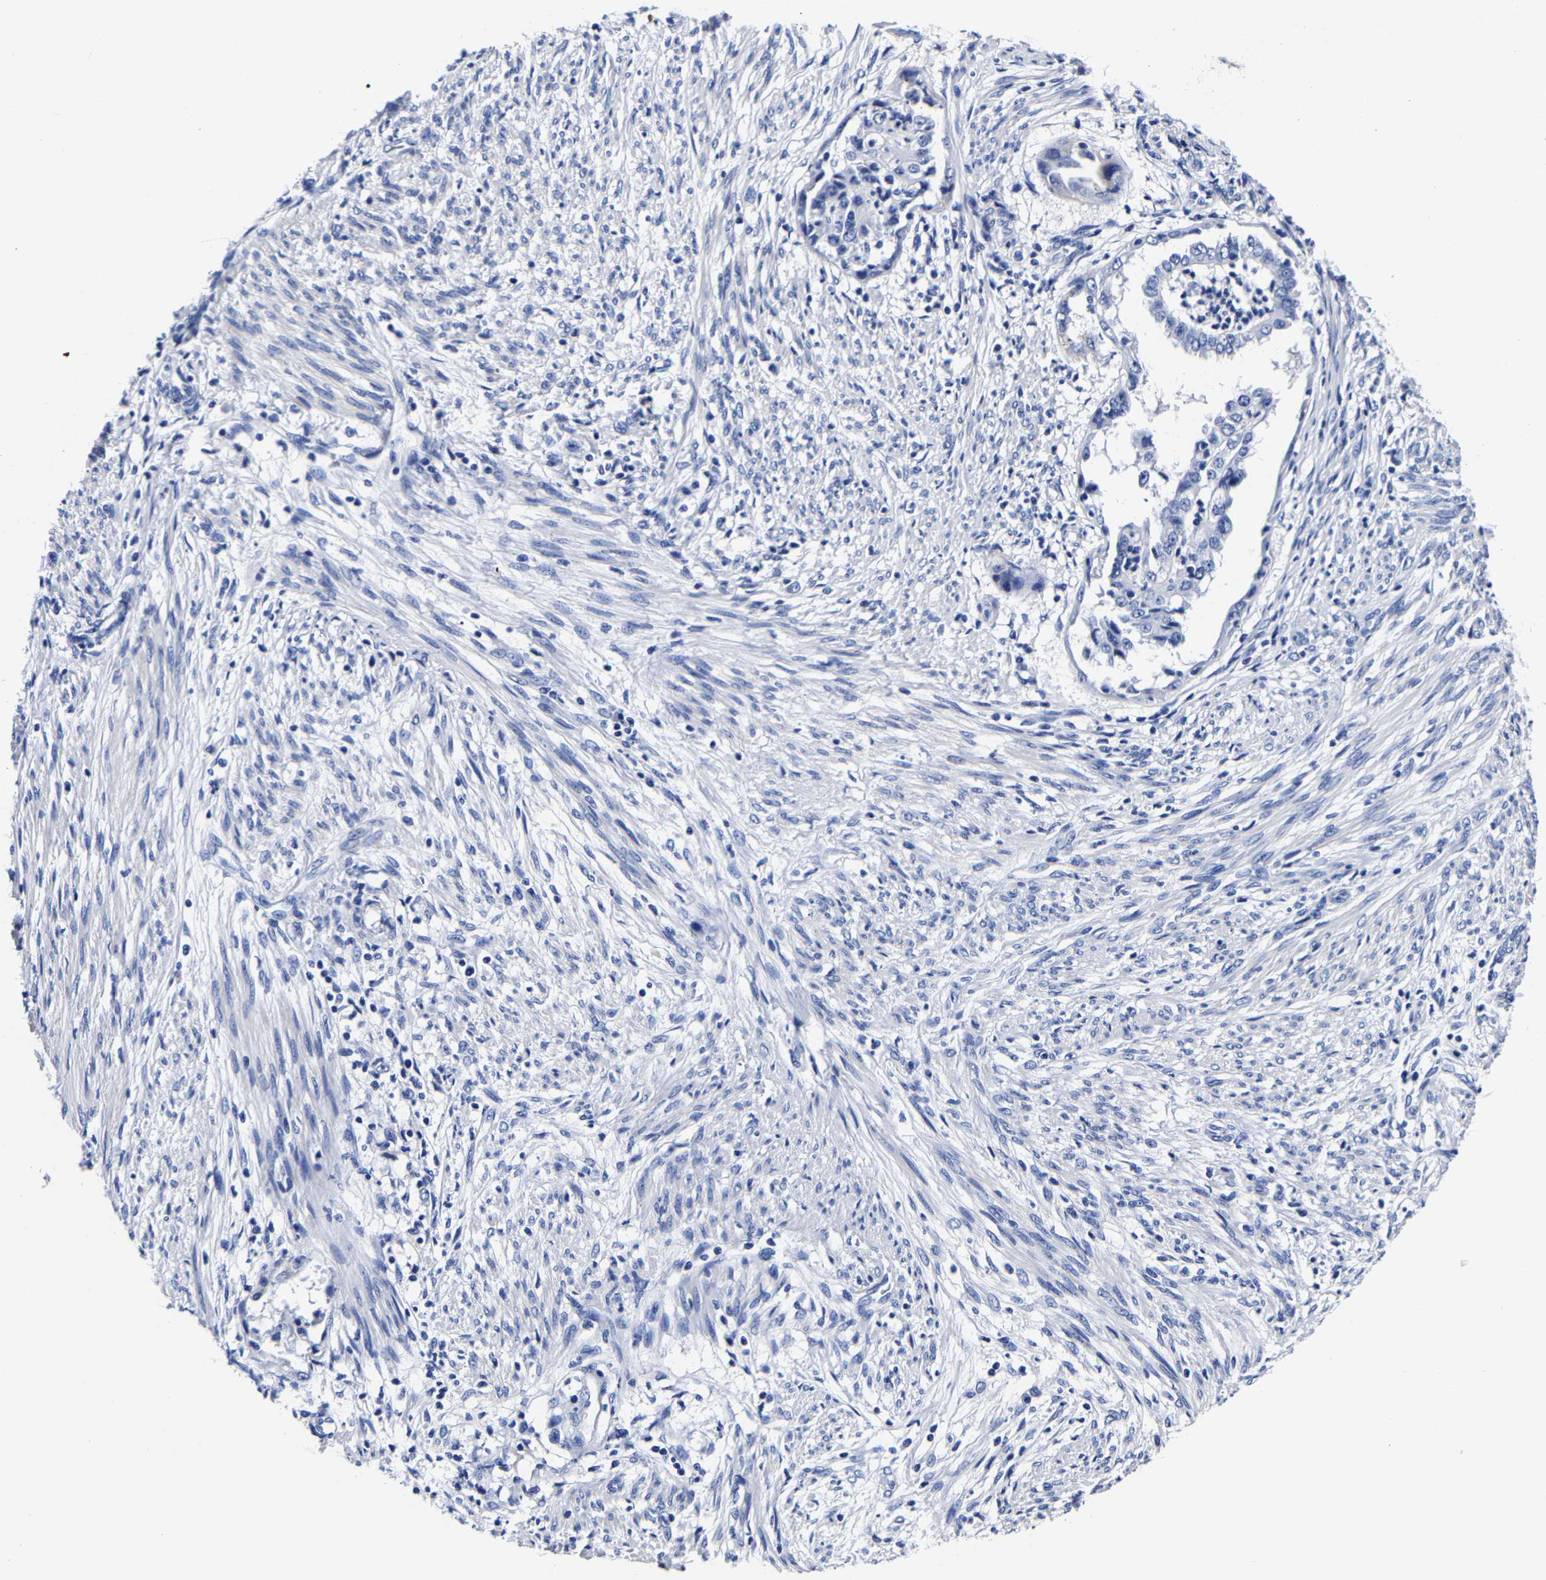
{"staining": {"intensity": "negative", "quantity": "none", "location": "none"}, "tissue": "endometrial cancer", "cell_type": "Tumor cells", "image_type": "cancer", "snomed": [{"axis": "morphology", "description": "Adenocarcinoma, NOS"}, {"axis": "topography", "description": "Endometrium"}], "caption": "There is no significant positivity in tumor cells of adenocarcinoma (endometrial).", "gene": "CPA2", "patient": {"sex": "female", "age": 85}}